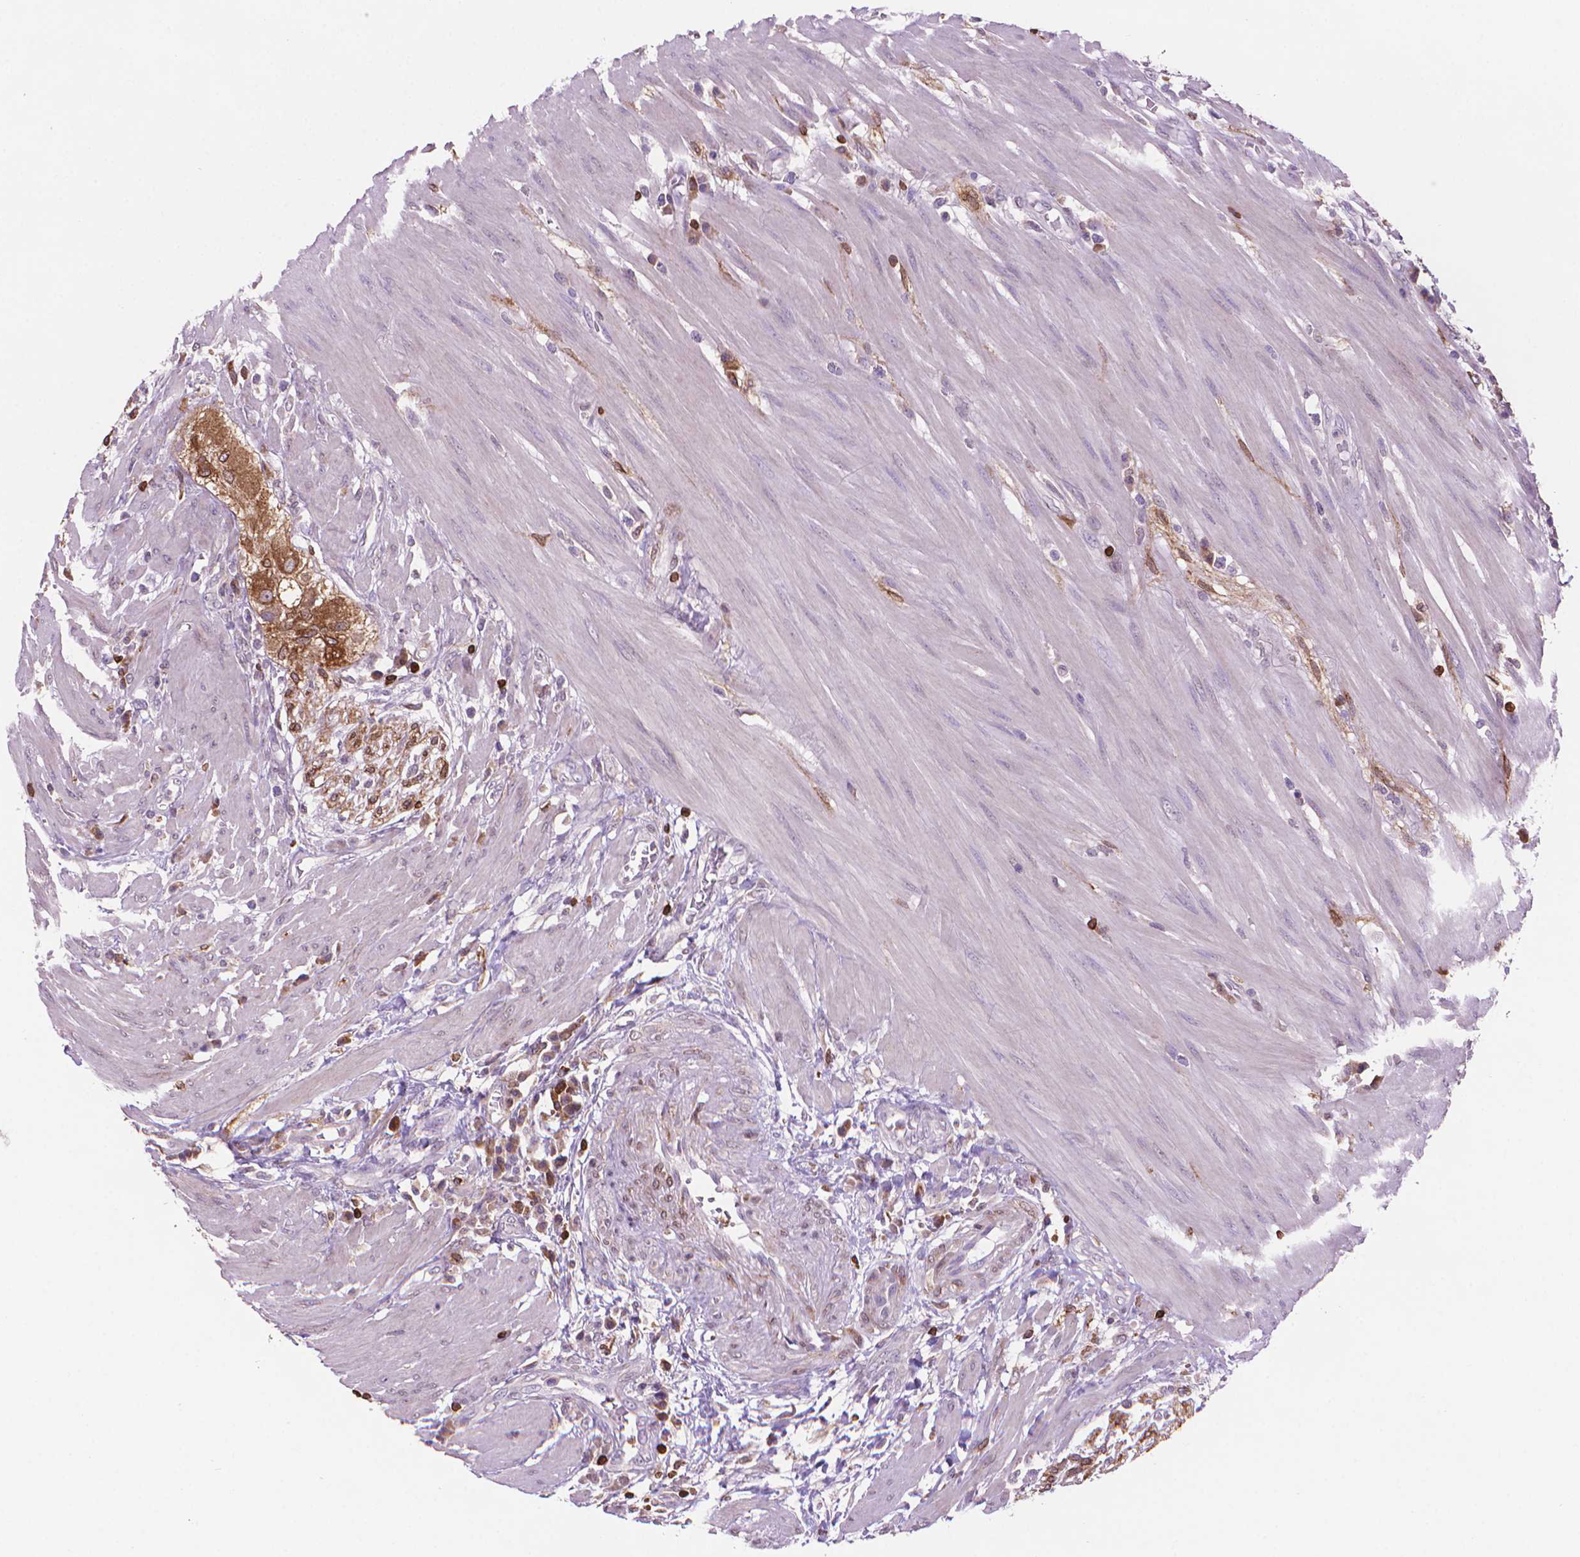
{"staining": {"intensity": "moderate", "quantity": "<25%", "location": "cytoplasmic/membranous"}, "tissue": "colorectal cancer", "cell_type": "Tumor cells", "image_type": "cancer", "snomed": [{"axis": "morphology", "description": "Adenocarcinoma, NOS"}, {"axis": "topography", "description": "Colon"}], "caption": "A micrograph of colorectal adenocarcinoma stained for a protein displays moderate cytoplasmic/membranous brown staining in tumor cells. The protein is shown in brown color, while the nuclei are stained blue.", "gene": "BCL2", "patient": {"sex": "male", "age": 57}}